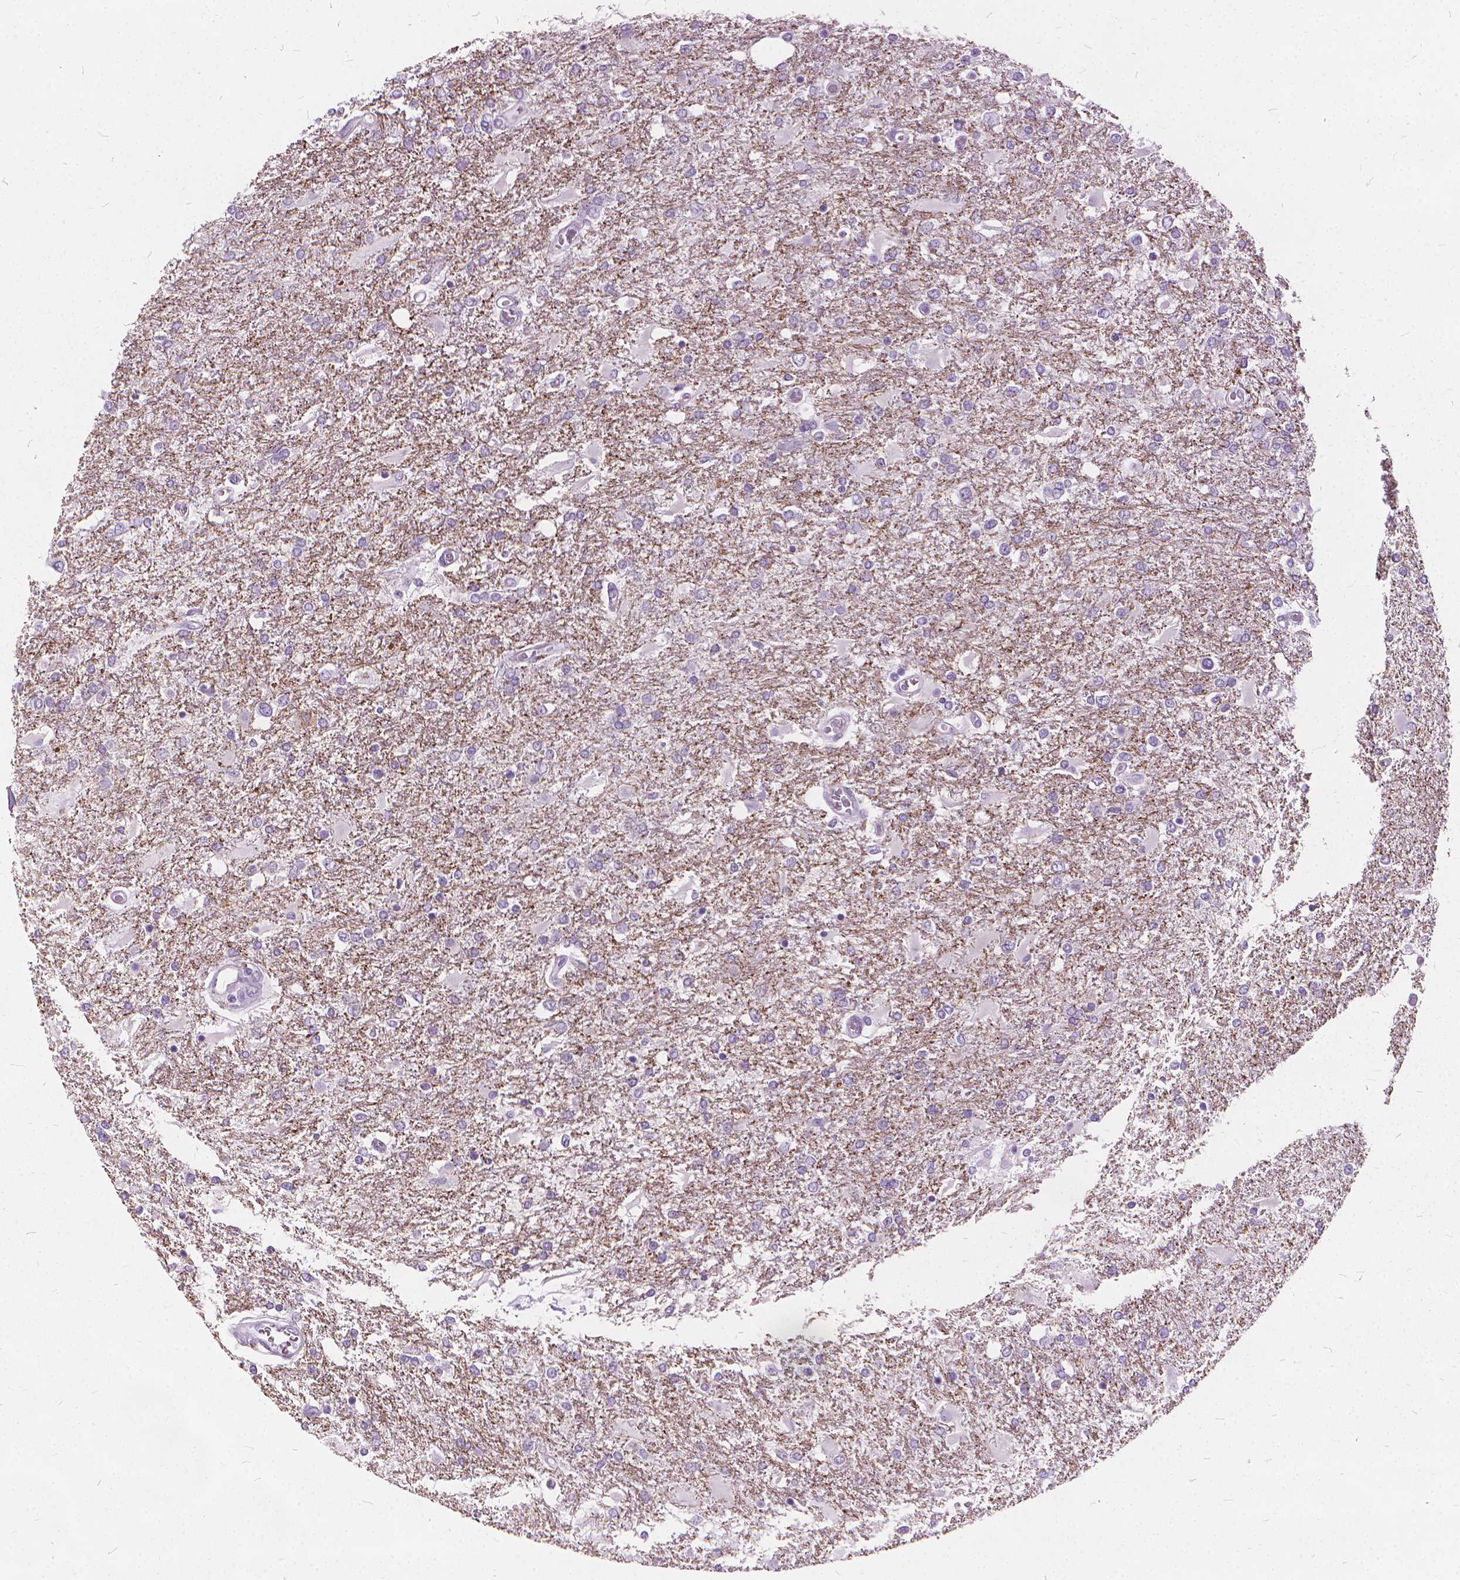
{"staining": {"intensity": "negative", "quantity": "none", "location": "none"}, "tissue": "glioma", "cell_type": "Tumor cells", "image_type": "cancer", "snomed": [{"axis": "morphology", "description": "Glioma, malignant, High grade"}, {"axis": "topography", "description": "Cerebral cortex"}], "caption": "Tumor cells show no significant protein staining in high-grade glioma (malignant).", "gene": "DNM1", "patient": {"sex": "male", "age": 79}}